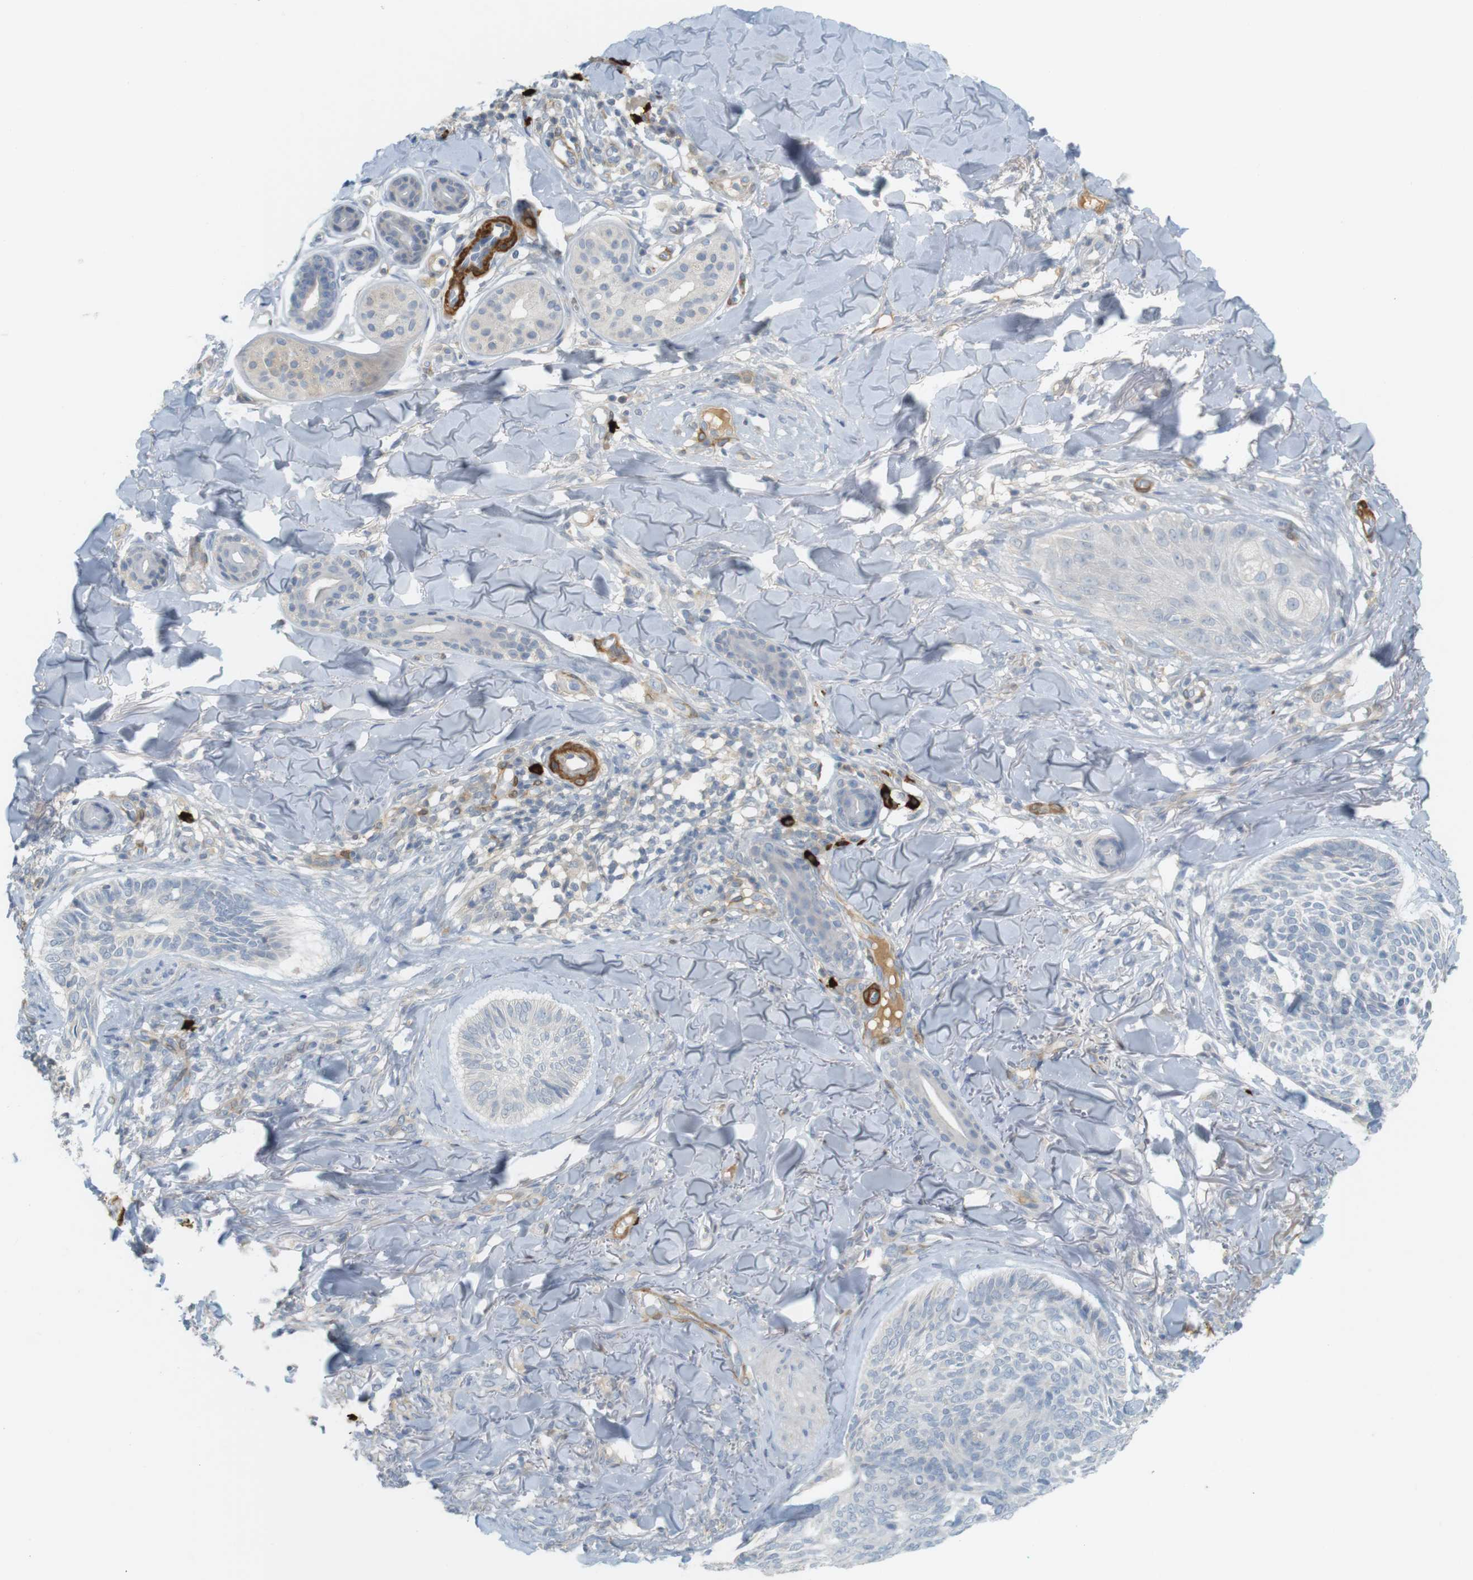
{"staining": {"intensity": "negative", "quantity": "none", "location": "none"}, "tissue": "skin cancer", "cell_type": "Tumor cells", "image_type": "cancer", "snomed": [{"axis": "morphology", "description": "Basal cell carcinoma"}, {"axis": "topography", "description": "Skin"}], "caption": "Immunohistochemistry histopathology image of neoplastic tissue: human skin basal cell carcinoma stained with DAB displays no significant protein staining in tumor cells.", "gene": "PDE3A", "patient": {"sex": "male", "age": 43}}